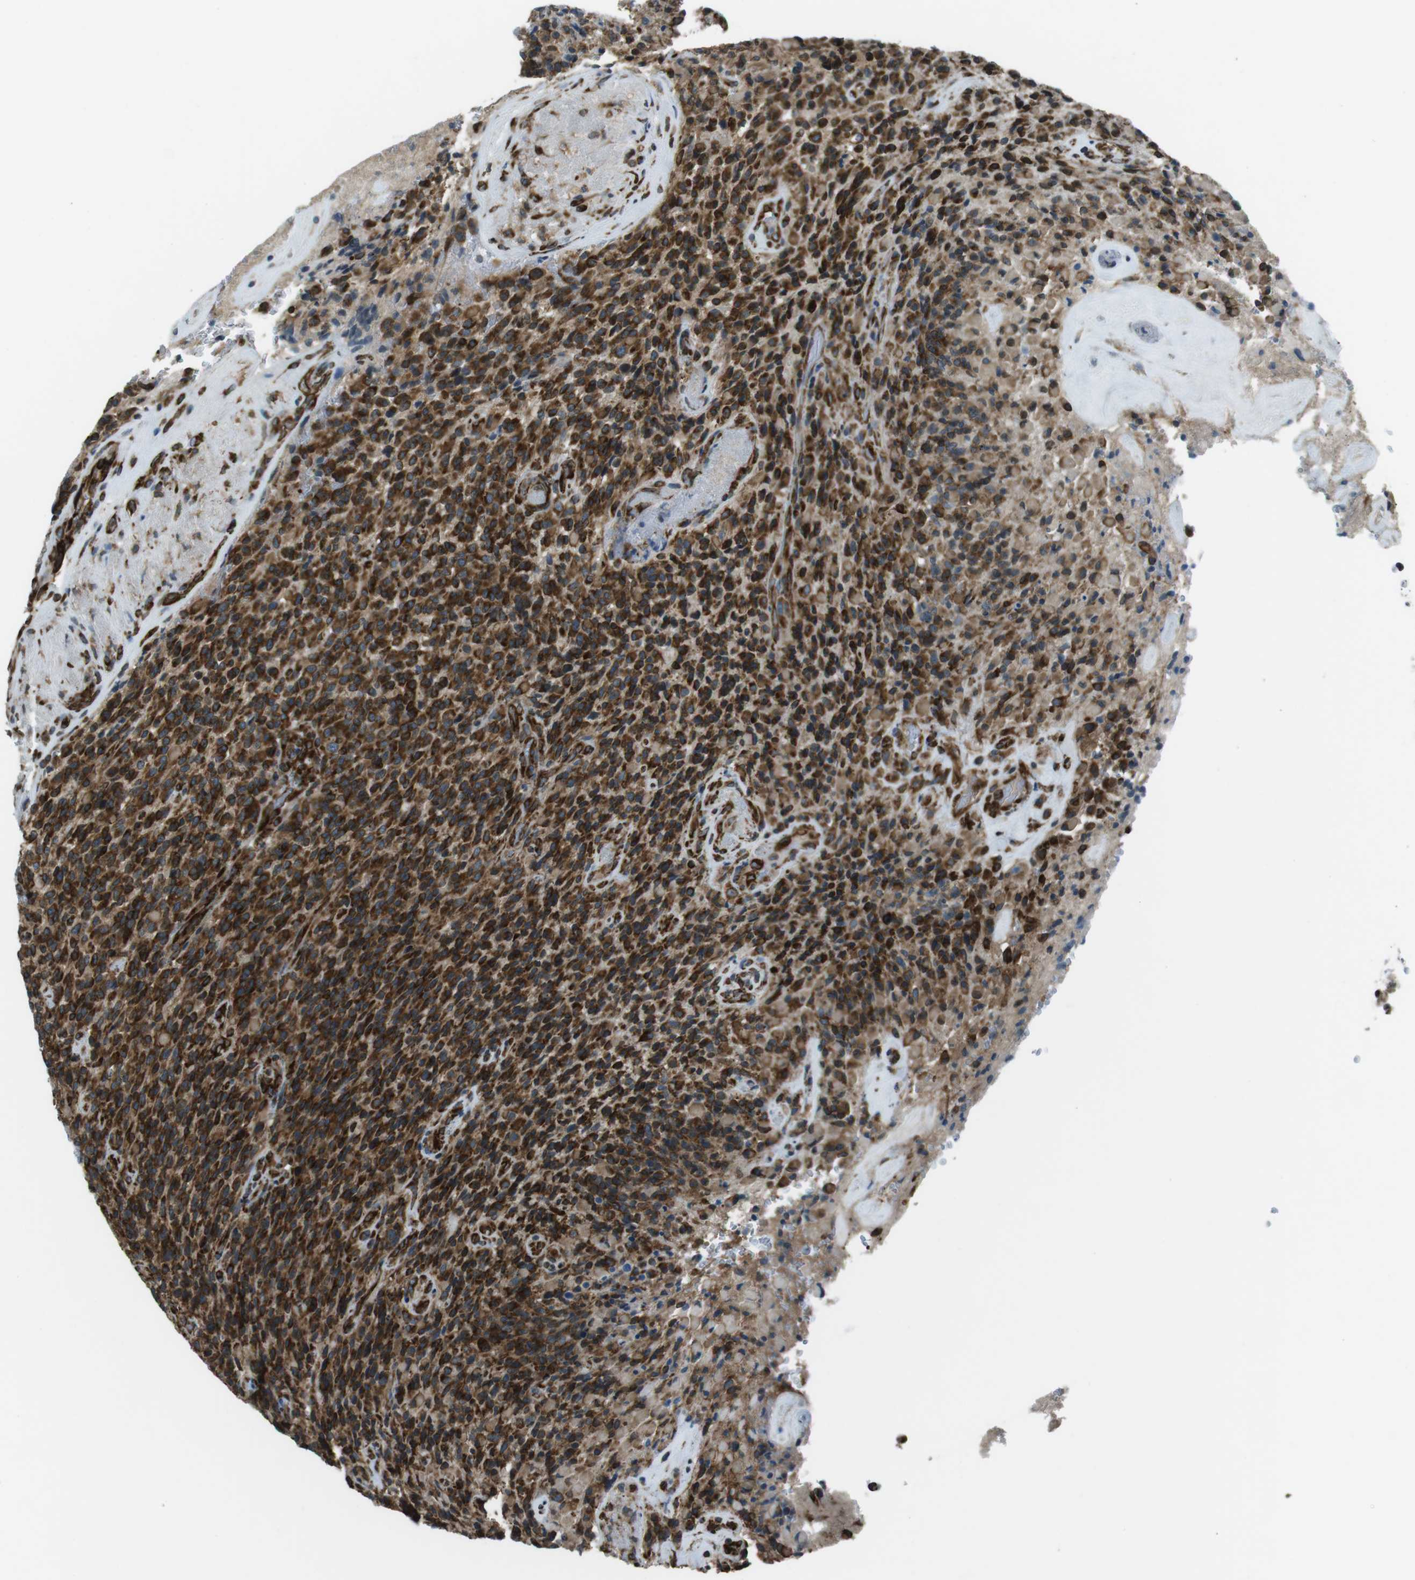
{"staining": {"intensity": "strong", "quantity": ">75%", "location": "cytoplasmic/membranous"}, "tissue": "glioma", "cell_type": "Tumor cells", "image_type": "cancer", "snomed": [{"axis": "morphology", "description": "Glioma, malignant, High grade"}, {"axis": "topography", "description": "Brain"}], "caption": "Protein staining of glioma tissue displays strong cytoplasmic/membranous staining in about >75% of tumor cells.", "gene": "KTN1", "patient": {"sex": "male", "age": 71}}